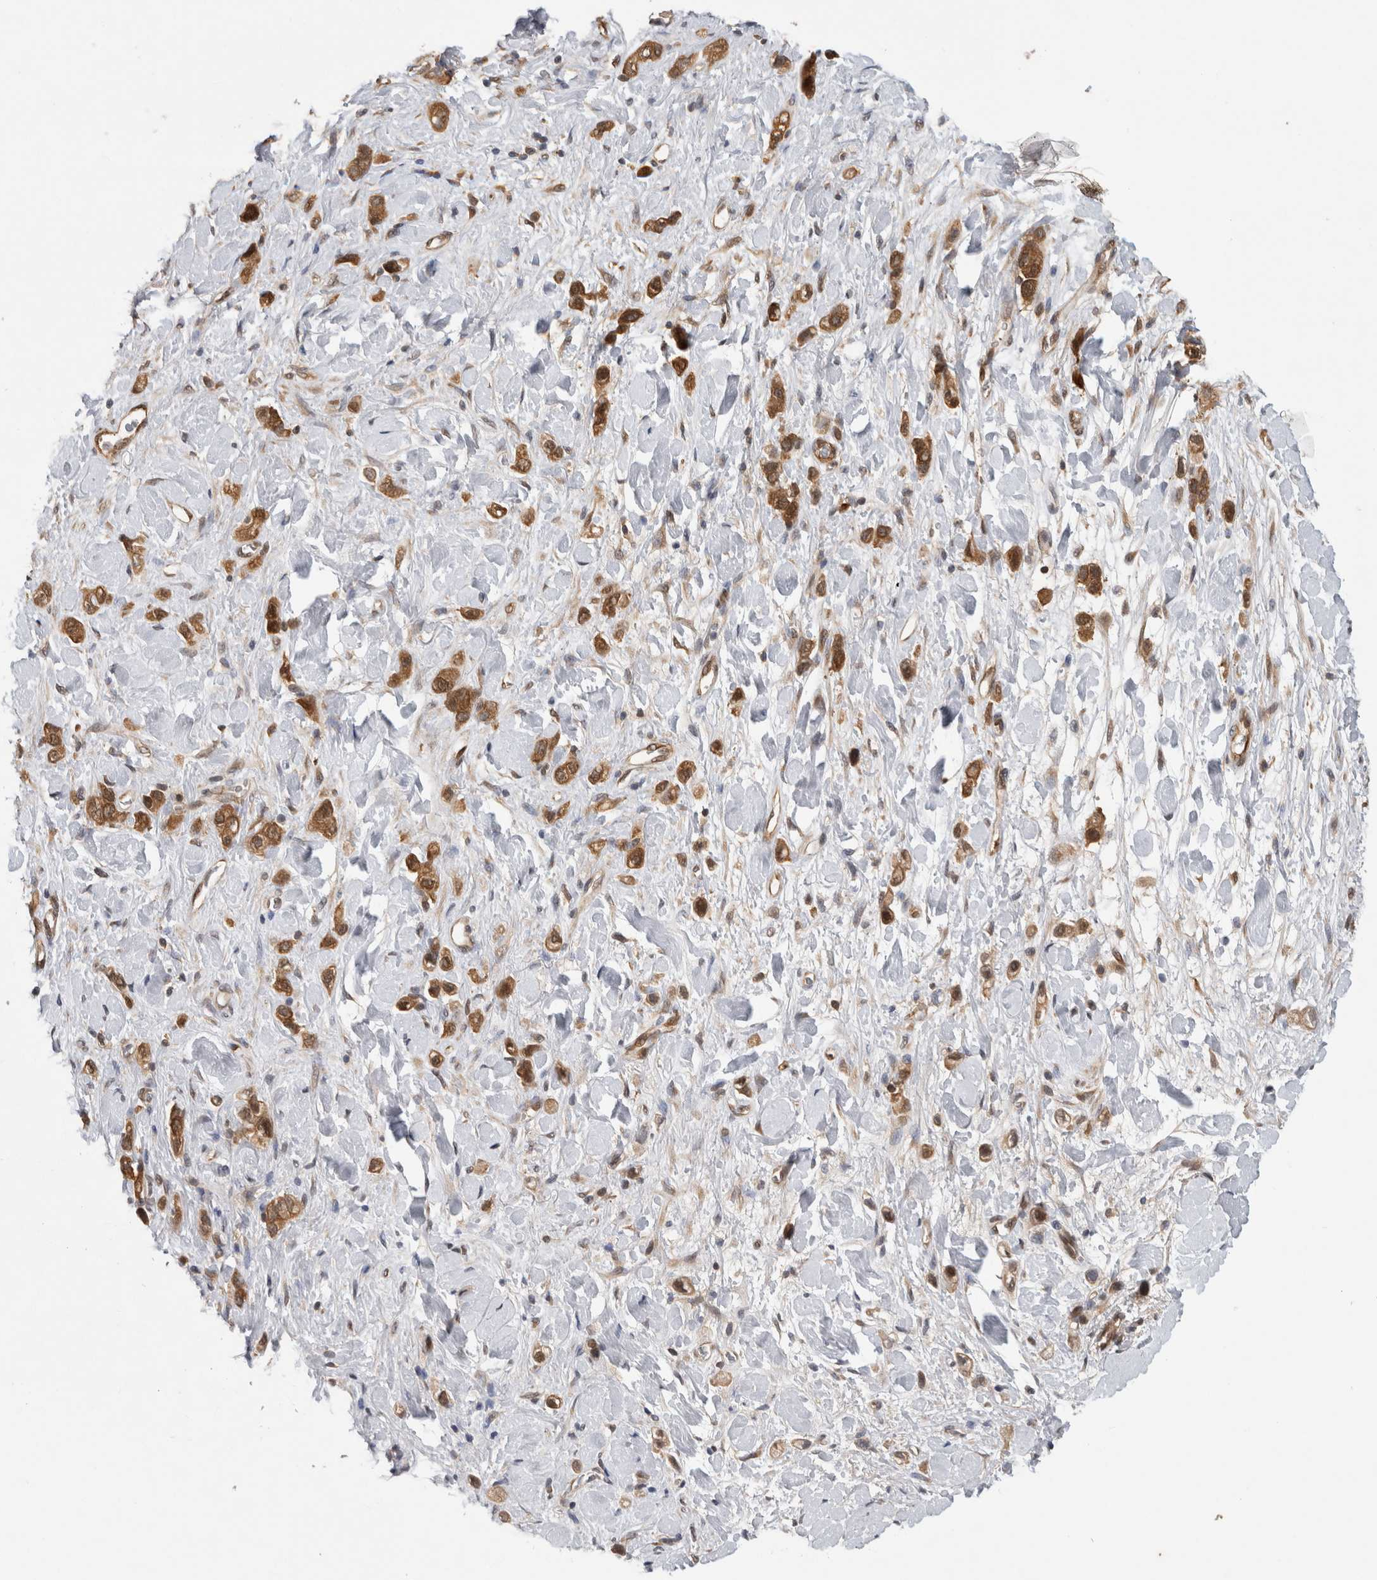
{"staining": {"intensity": "strong", "quantity": ">75%", "location": "cytoplasmic/membranous,nuclear"}, "tissue": "stomach cancer", "cell_type": "Tumor cells", "image_type": "cancer", "snomed": [{"axis": "morphology", "description": "Adenocarcinoma, NOS"}, {"axis": "topography", "description": "Stomach"}], "caption": "A brown stain labels strong cytoplasmic/membranous and nuclear expression of a protein in adenocarcinoma (stomach) tumor cells.", "gene": "ASTN2", "patient": {"sex": "female", "age": 65}}